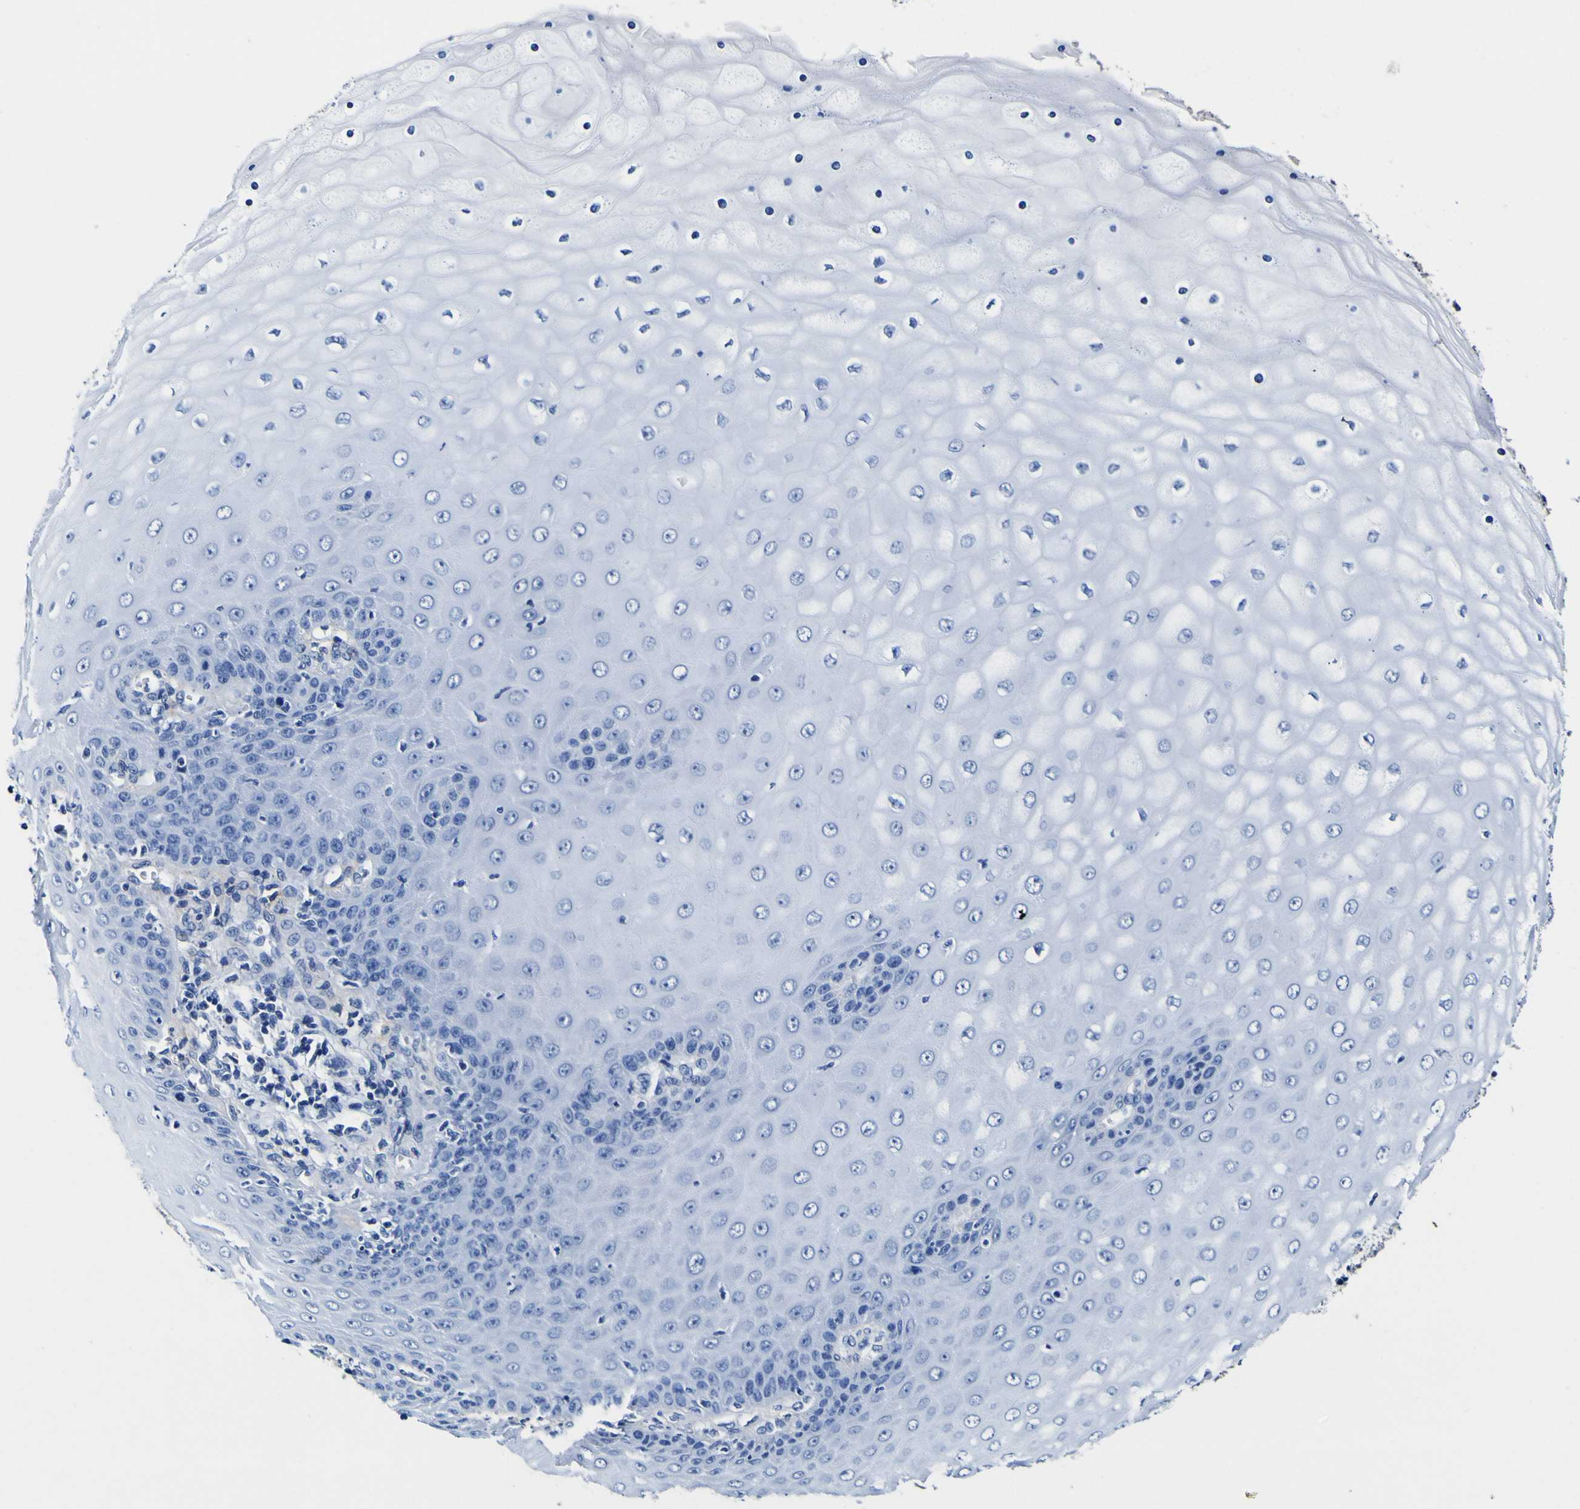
{"staining": {"intensity": "negative", "quantity": "none", "location": "none"}, "tissue": "cervical cancer", "cell_type": "Tumor cells", "image_type": "cancer", "snomed": [{"axis": "morphology", "description": "Squamous cell carcinoma, NOS"}, {"axis": "topography", "description": "Cervix"}], "caption": "Tumor cells are negative for protein expression in human squamous cell carcinoma (cervical). Brightfield microscopy of IHC stained with DAB (3,3'-diaminobenzidine) (brown) and hematoxylin (blue), captured at high magnification.", "gene": "POSTN", "patient": {"sex": "female", "age": 35}}